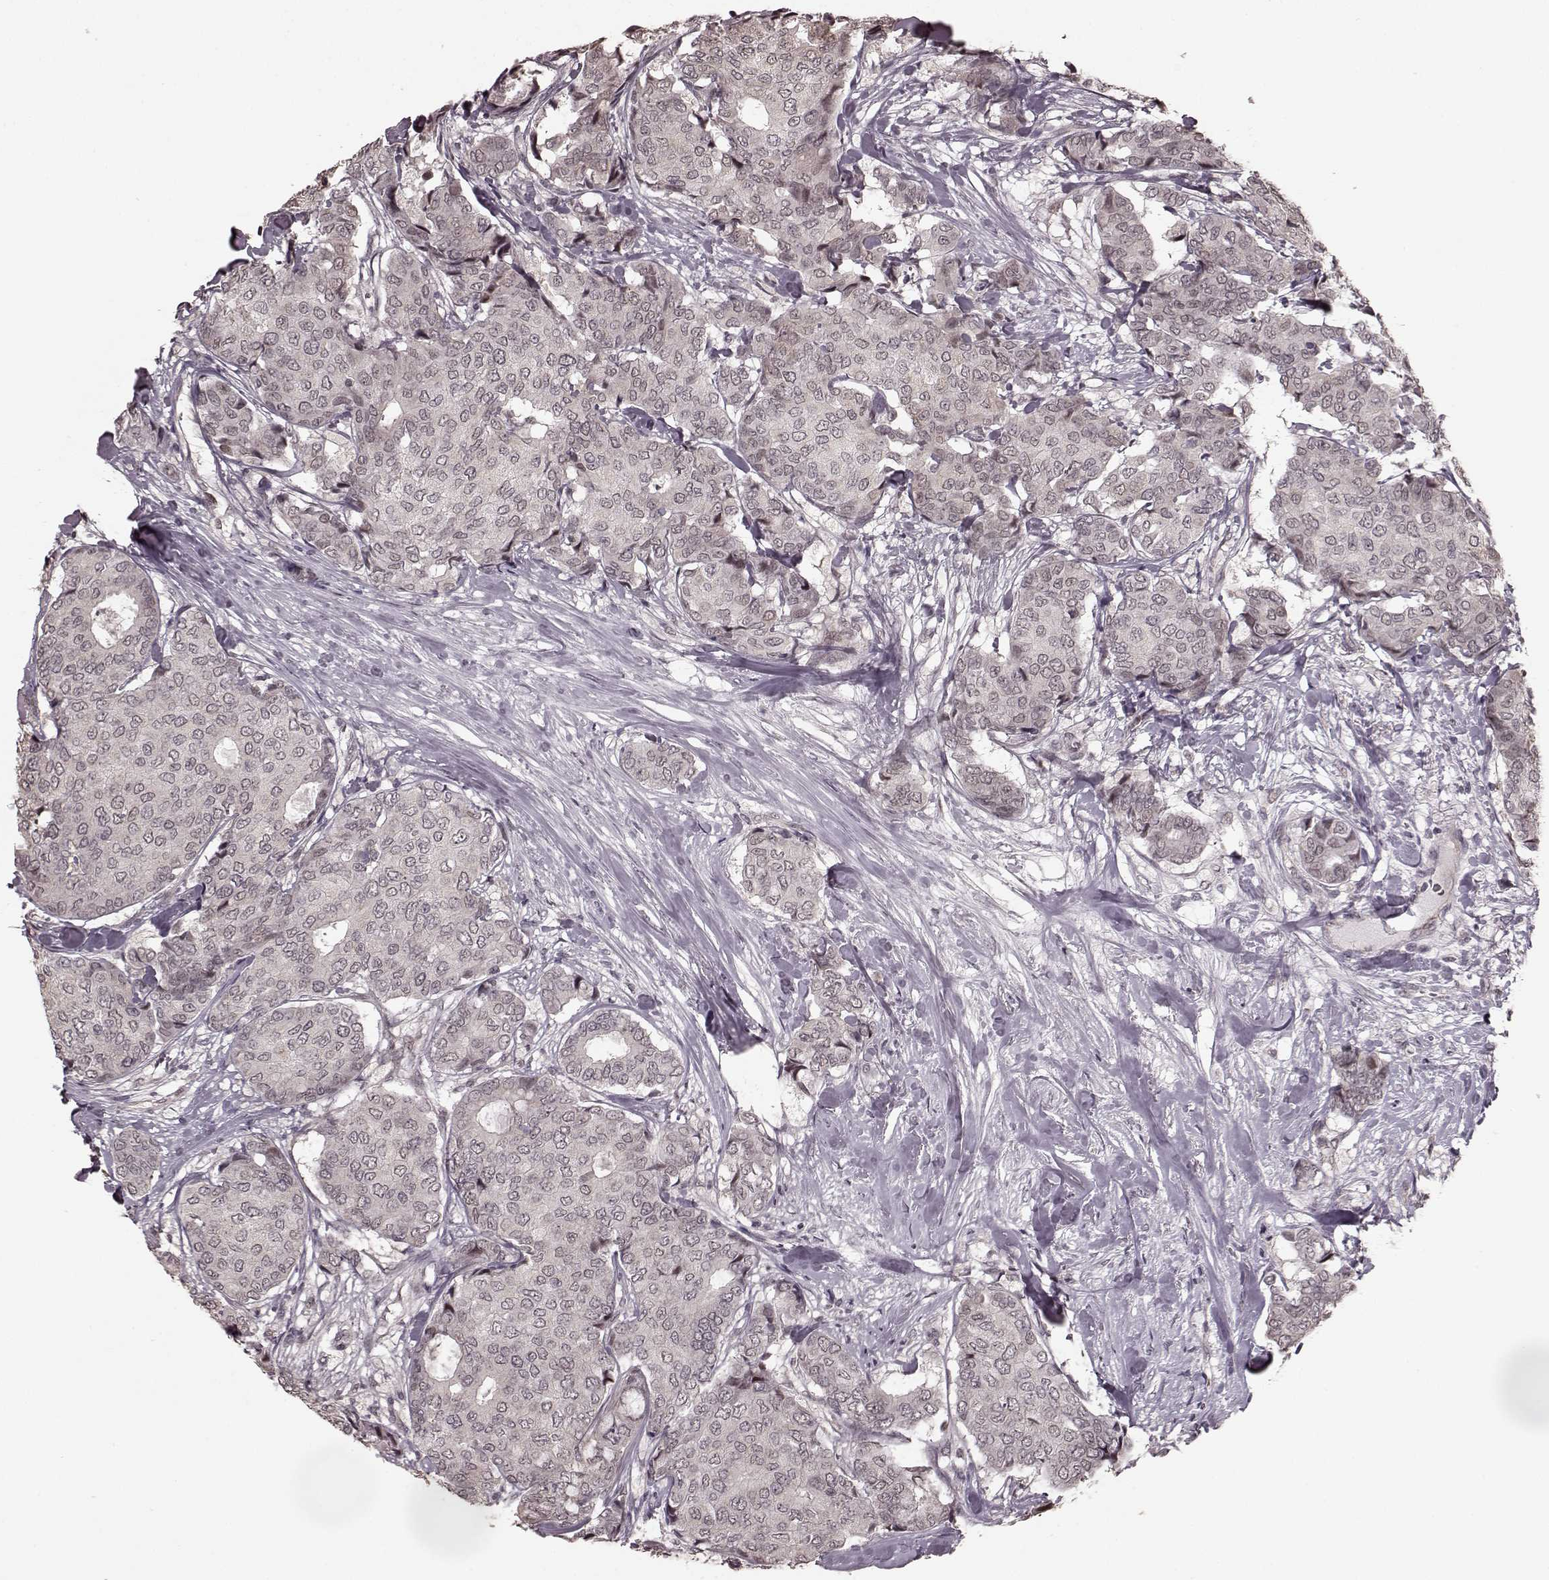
{"staining": {"intensity": "negative", "quantity": "none", "location": "none"}, "tissue": "breast cancer", "cell_type": "Tumor cells", "image_type": "cancer", "snomed": [{"axis": "morphology", "description": "Duct carcinoma"}, {"axis": "topography", "description": "Breast"}], "caption": "Invasive ductal carcinoma (breast) was stained to show a protein in brown. There is no significant expression in tumor cells.", "gene": "PLCB4", "patient": {"sex": "female", "age": 75}}